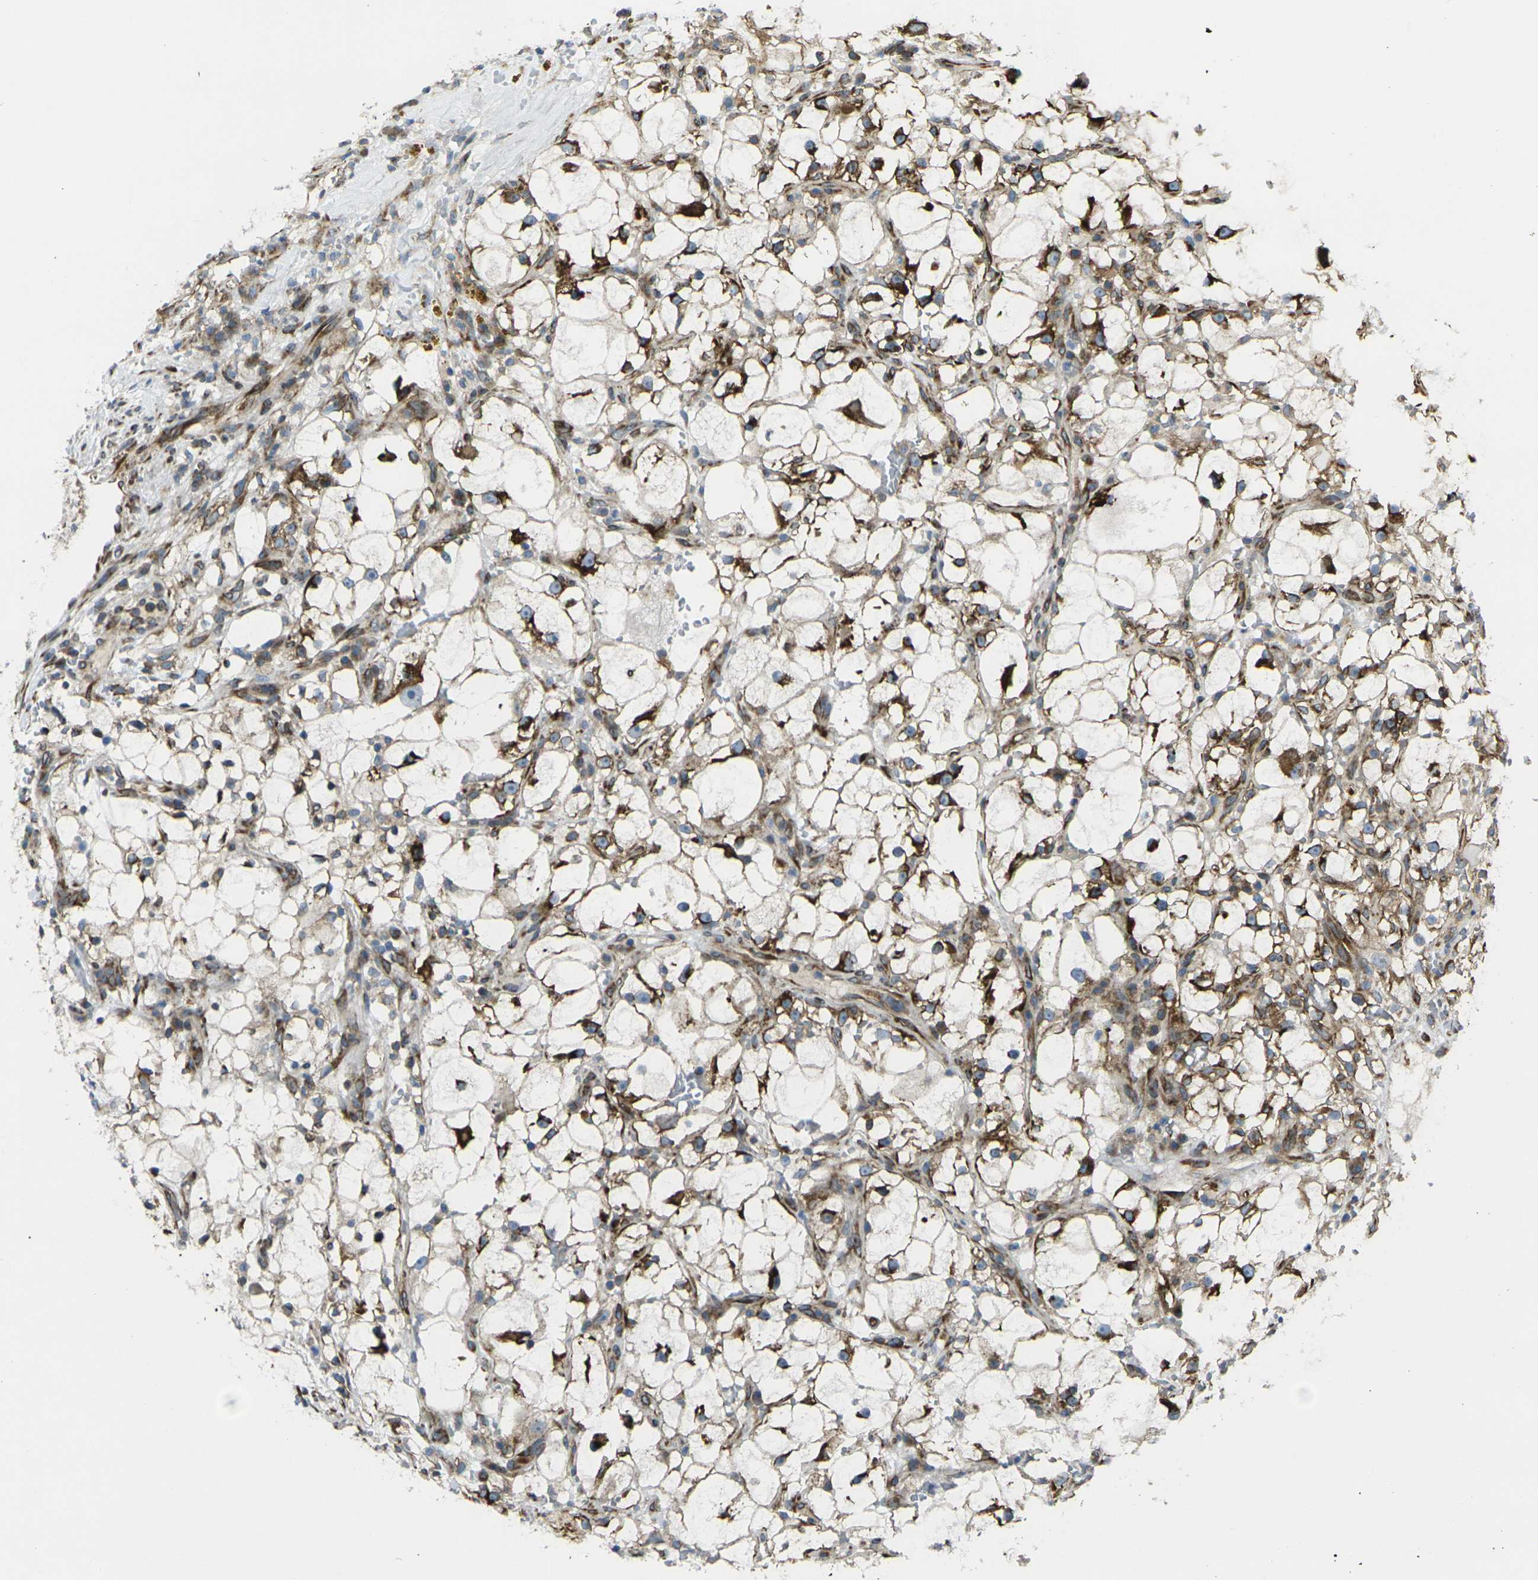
{"staining": {"intensity": "moderate", "quantity": ">75%", "location": "cytoplasmic/membranous"}, "tissue": "renal cancer", "cell_type": "Tumor cells", "image_type": "cancer", "snomed": [{"axis": "morphology", "description": "Adenocarcinoma, NOS"}, {"axis": "topography", "description": "Kidney"}], "caption": "IHC photomicrograph of neoplastic tissue: human renal adenocarcinoma stained using immunohistochemistry demonstrates medium levels of moderate protein expression localized specifically in the cytoplasmic/membranous of tumor cells, appearing as a cytoplasmic/membranous brown color.", "gene": "CELSR2", "patient": {"sex": "female", "age": 60}}